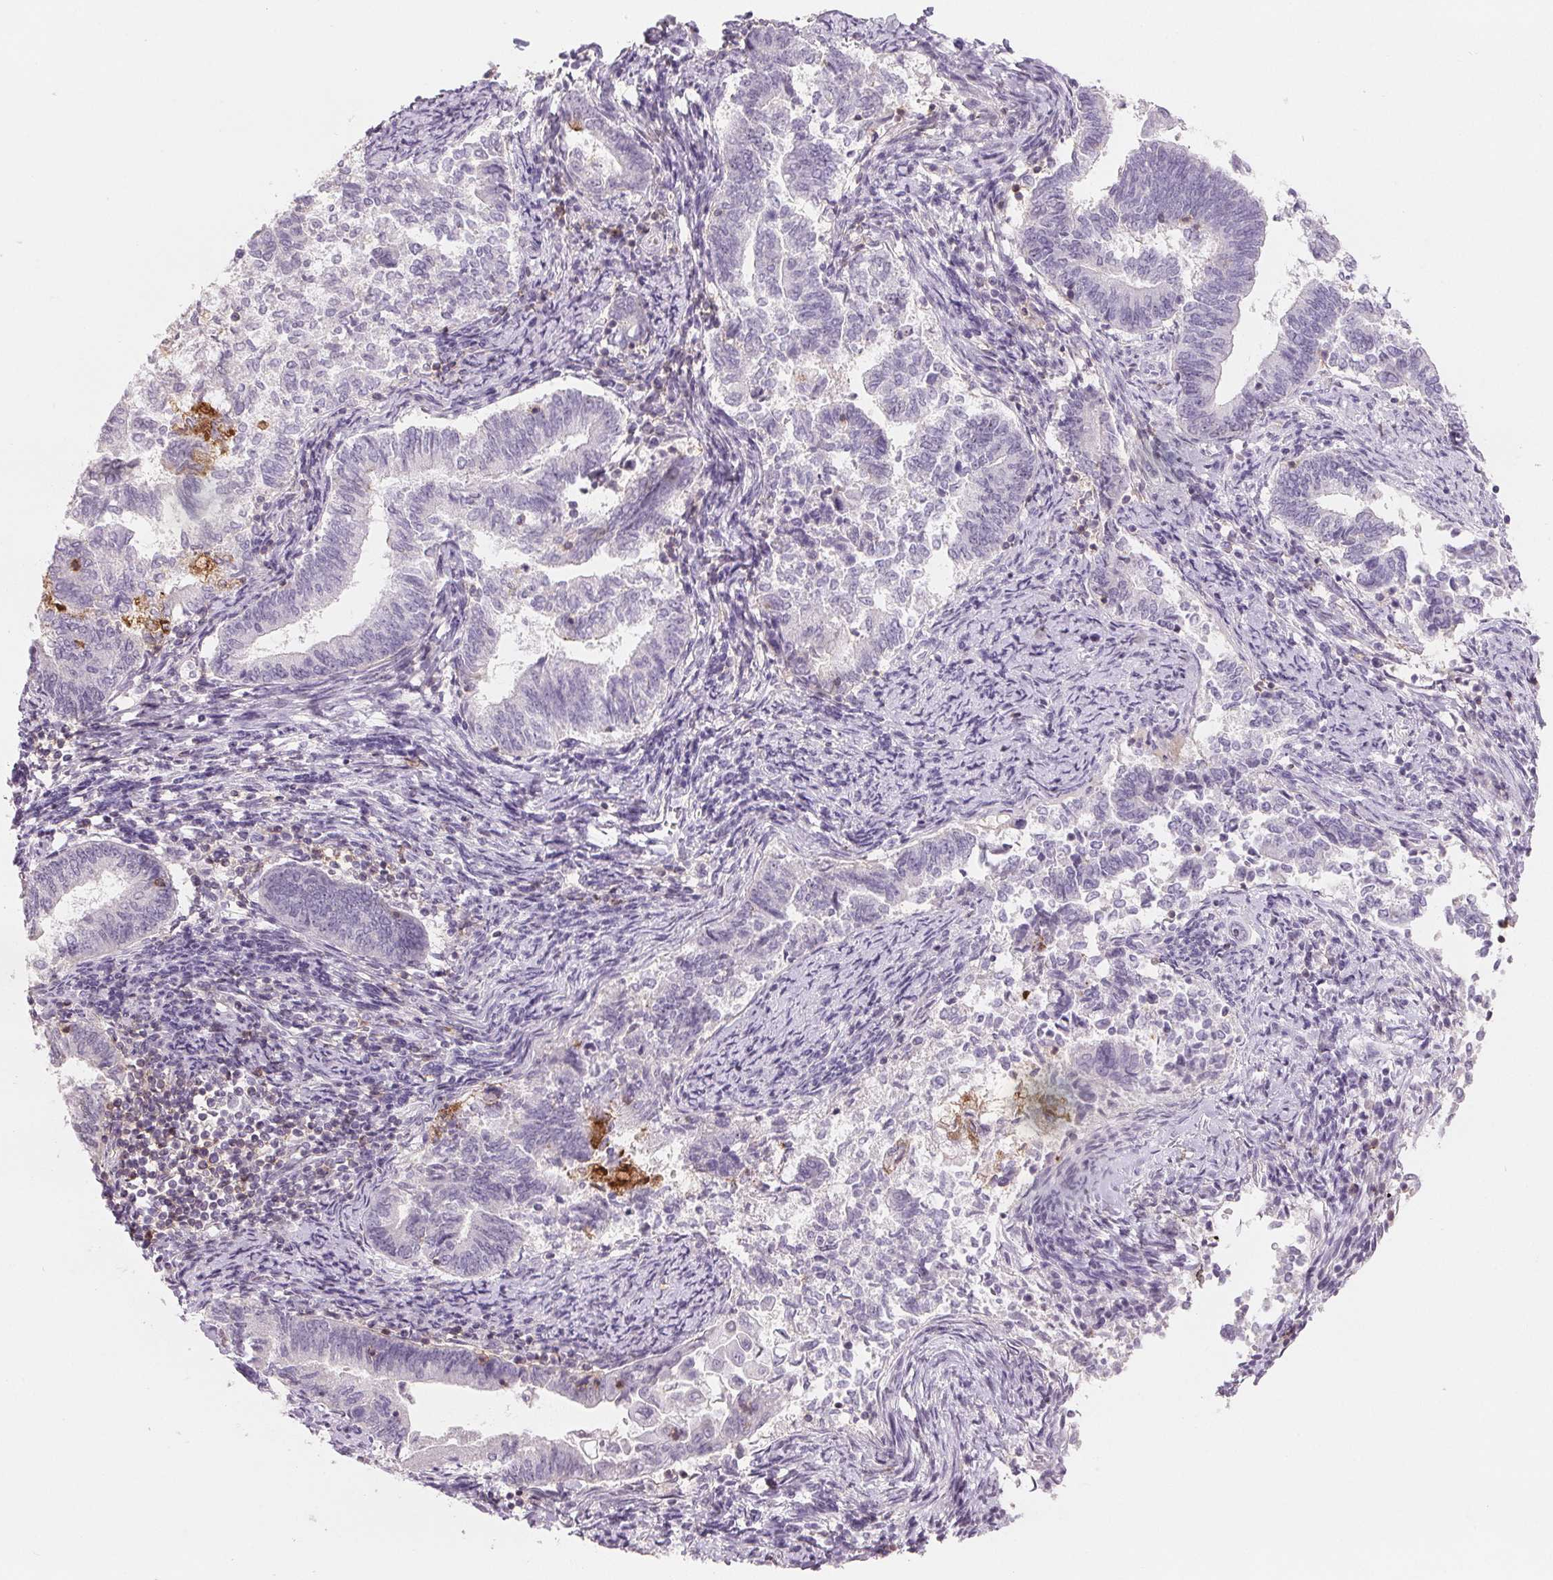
{"staining": {"intensity": "moderate", "quantity": "<25%", "location": "cytoplasmic/membranous"}, "tissue": "endometrial cancer", "cell_type": "Tumor cells", "image_type": "cancer", "snomed": [{"axis": "morphology", "description": "Adenocarcinoma, NOS"}, {"axis": "topography", "description": "Endometrium"}], "caption": "Protein staining shows moderate cytoplasmic/membranous expression in approximately <25% of tumor cells in endometrial cancer (adenocarcinoma). (Brightfield microscopy of DAB IHC at high magnification).", "gene": "CD69", "patient": {"sex": "female", "age": 65}}